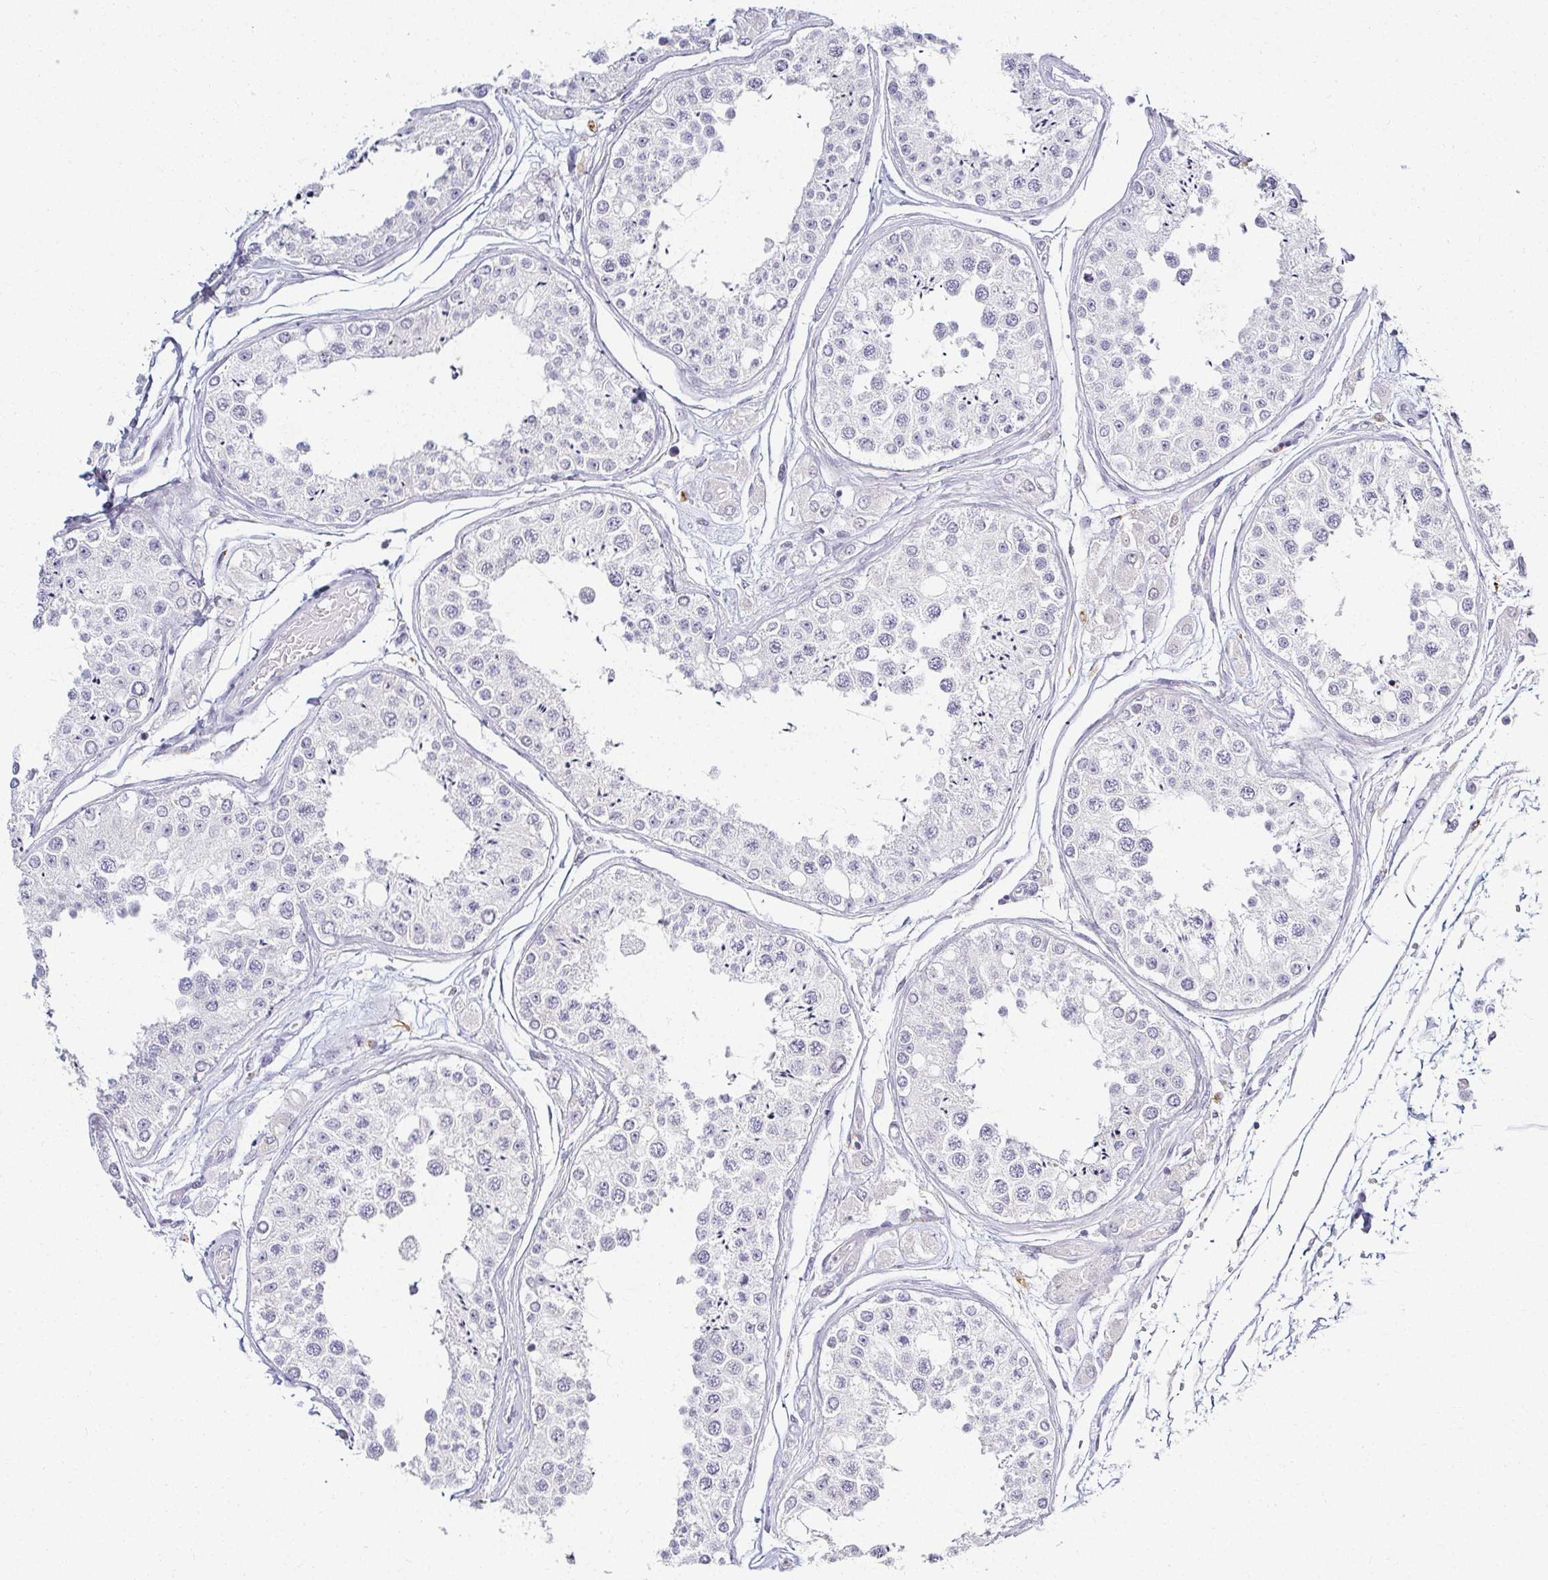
{"staining": {"intensity": "negative", "quantity": "none", "location": "none"}, "tissue": "testis", "cell_type": "Cells in seminiferous ducts", "image_type": "normal", "snomed": [{"axis": "morphology", "description": "Normal tissue, NOS"}, {"axis": "topography", "description": "Testis"}], "caption": "This histopathology image is of benign testis stained with immunohistochemistry to label a protein in brown with the nuclei are counter-stained blue. There is no positivity in cells in seminiferous ducts. (Stains: DAB immunohistochemistry (IHC) with hematoxylin counter stain, Microscopy: brightfield microscopy at high magnification).", "gene": "ACAN", "patient": {"sex": "male", "age": 25}}